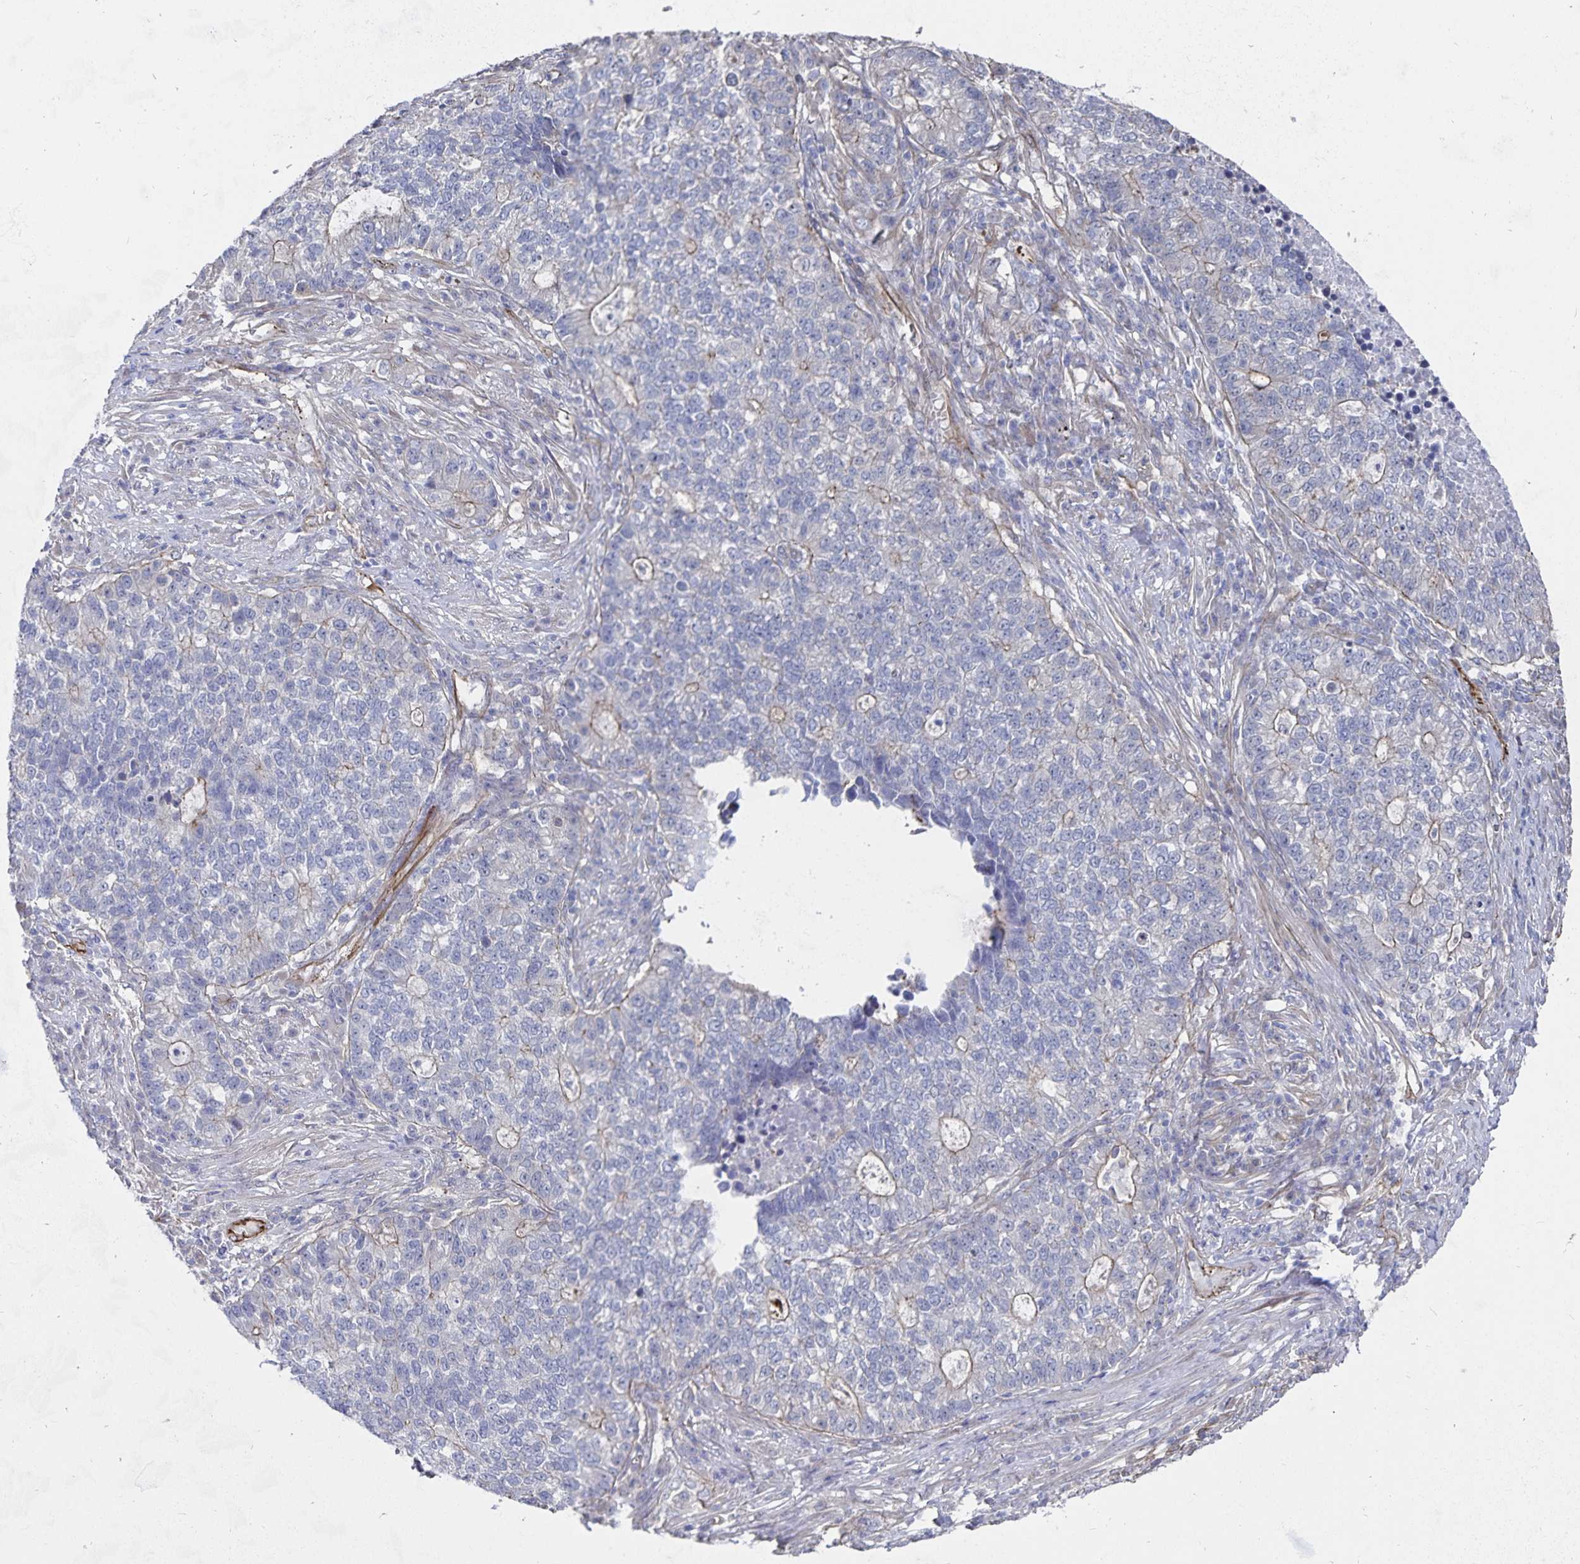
{"staining": {"intensity": "negative", "quantity": "none", "location": "none"}, "tissue": "lung cancer", "cell_type": "Tumor cells", "image_type": "cancer", "snomed": [{"axis": "morphology", "description": "Adenocarcinoma, NOS"}, {"axis": "topography", "description": "Lung"}], "caption": "This is a image of immunohistochemistry (IHC) staining of lung adenocarcinoma, which shows no expression in tumor cells.", "gene": "SSTR1", "patient": {"sex": "male", "age": 57}}